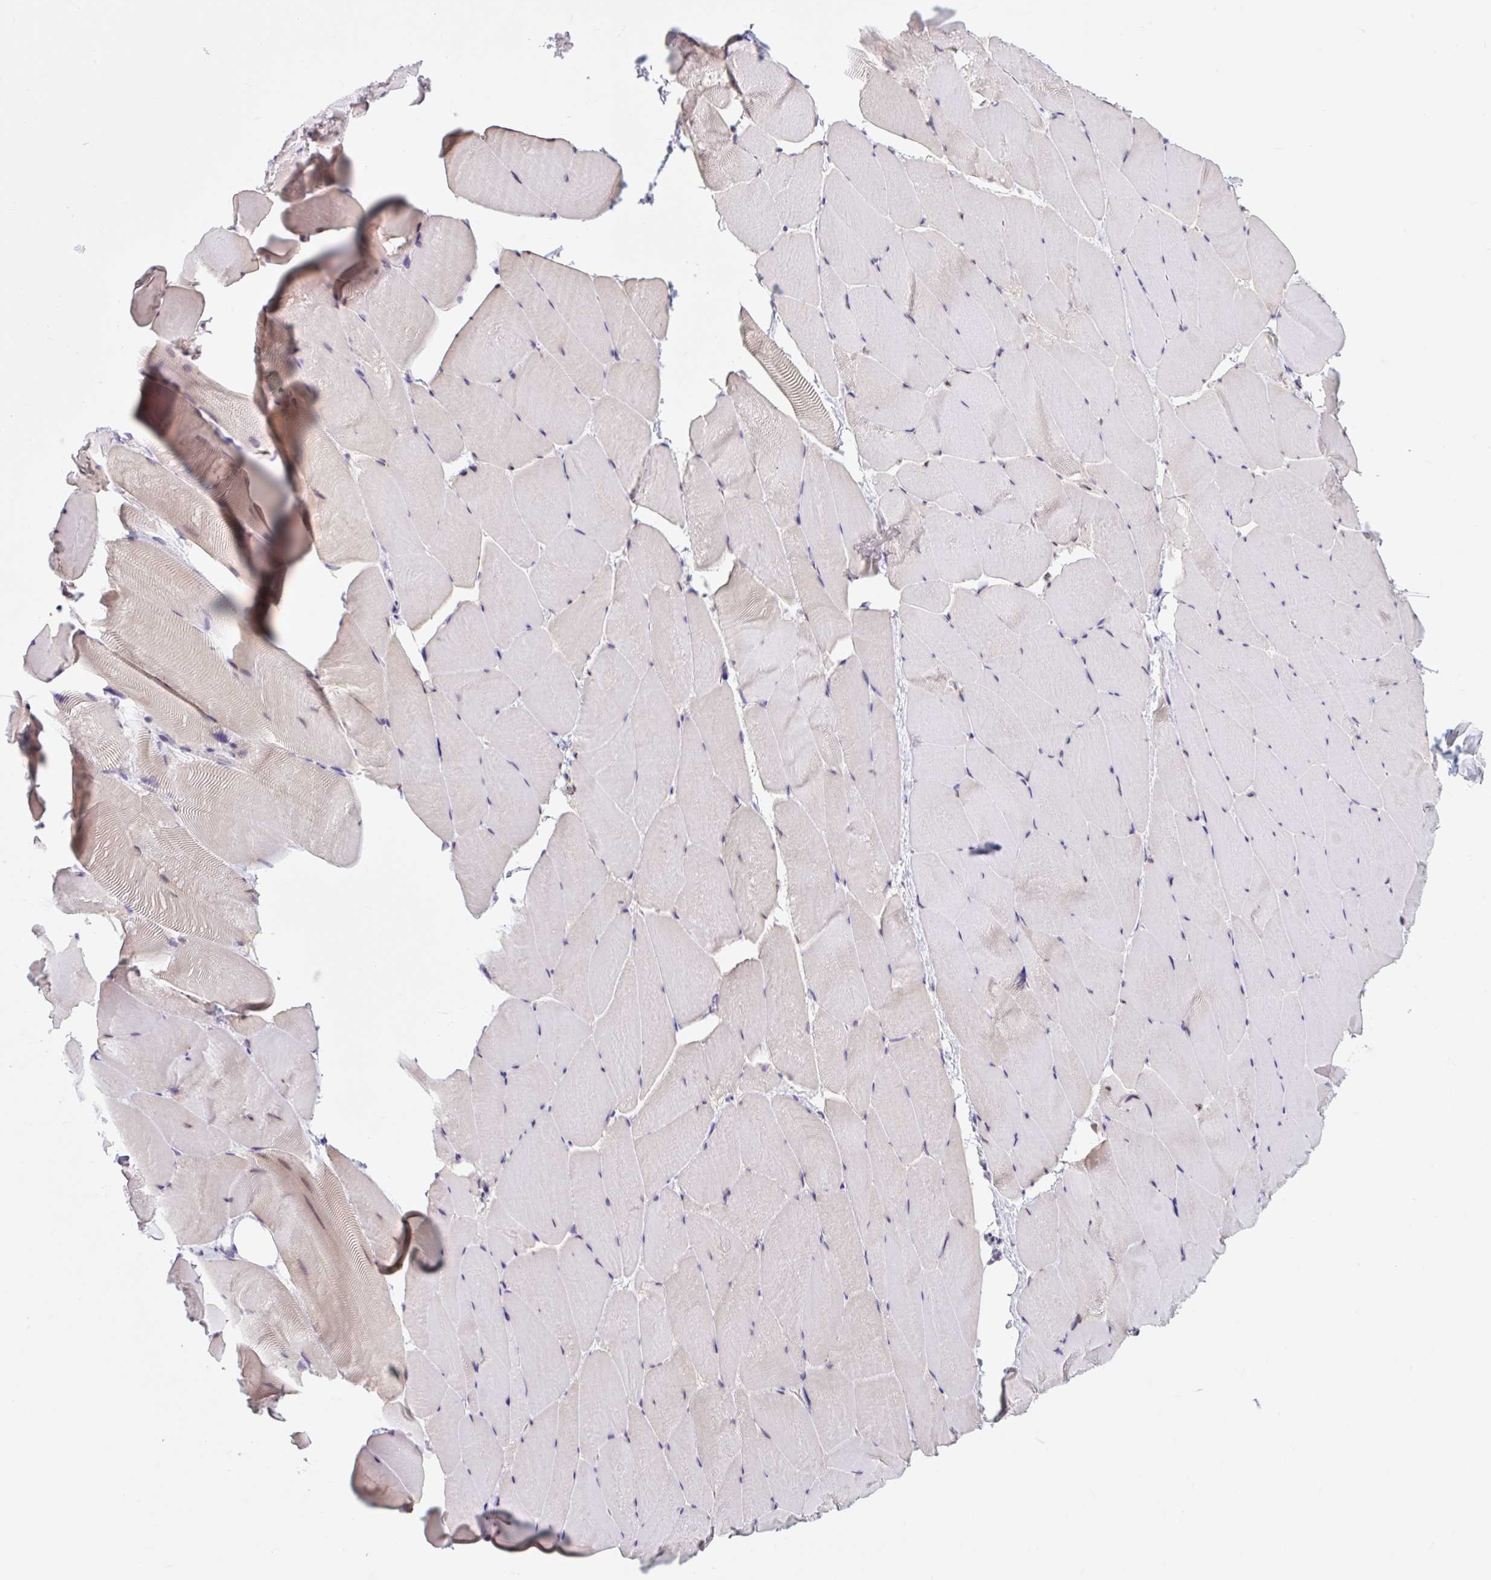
{"staining": {"intensity": "negative", "quantity": "none", "location": "none"}, "tissue": "skeletal muscle", "cell_type": "Myocytes", "image_type": "normal", "snomed": [{"axis": "morphology", "description": "Normal tissue, NOS"}, {"axis": "topography", "description": "Skeletal muscle"}], "caption": "High magnification brightfield microscopy of benign skeletal muscle stained with DAB (brown) and counterstained with hematoxylin (blue): myocytes show no significant expression.", "gene": "SRSF10", "patient": {"sex": "female", "age": 64}}